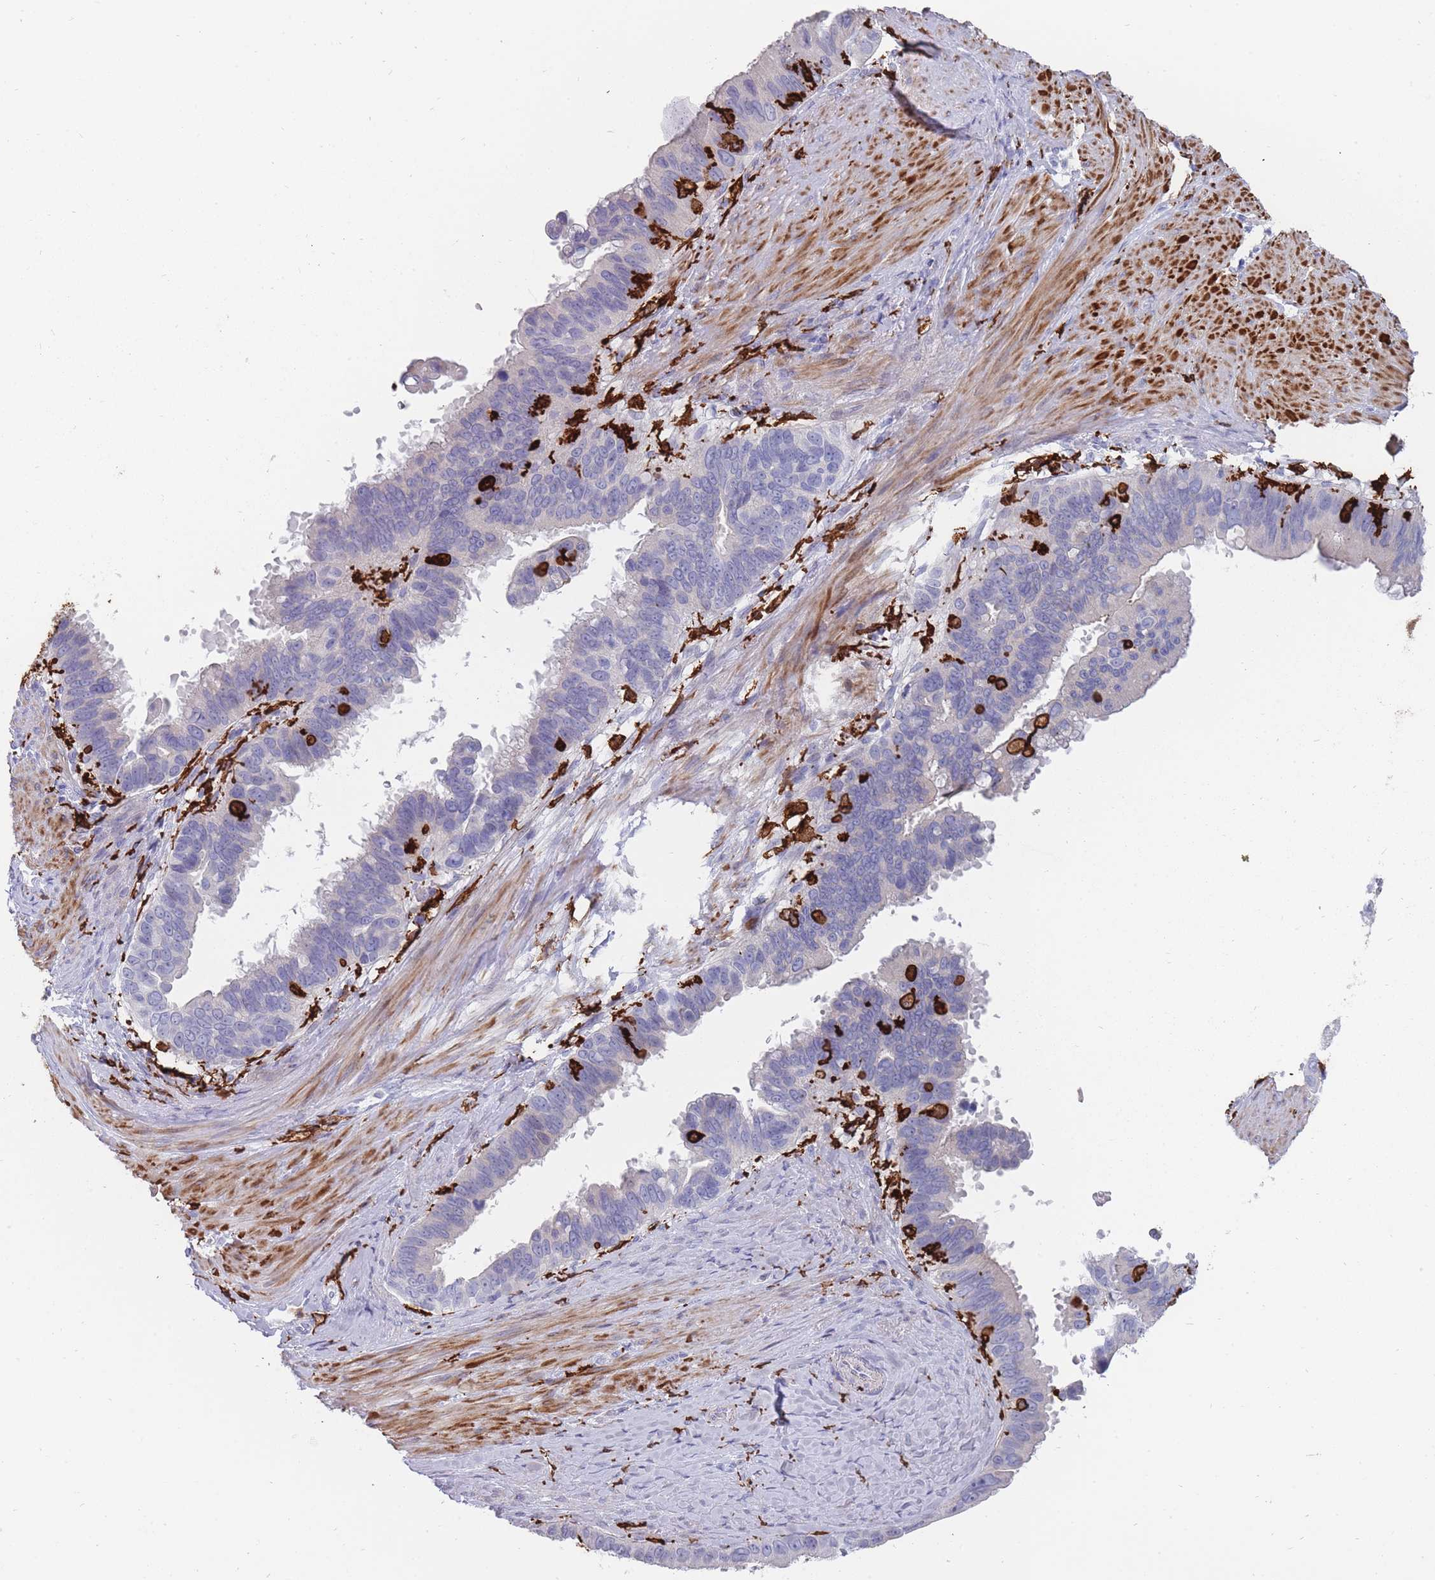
{"staining": {"intensity": "negative", "quantity": "none", "location": "none"}, "tissue": "pancreatic cancer", "cell_type": "Tumor cells", "image_type": "cancer", "snomed": [{"axis": "morphology", "description": "Inflammation, NOS"}, {"axis": "morphology", "description": "Adenocarcinoma, NOS"}, {"axis": "topography", "description": "Pancreas"}], "caption": "Tumor cells show no significant positivity in pancreatic adenocarcinoma.", "gene": "AIF1", "patient": {"sex": "female", "age": 56}}